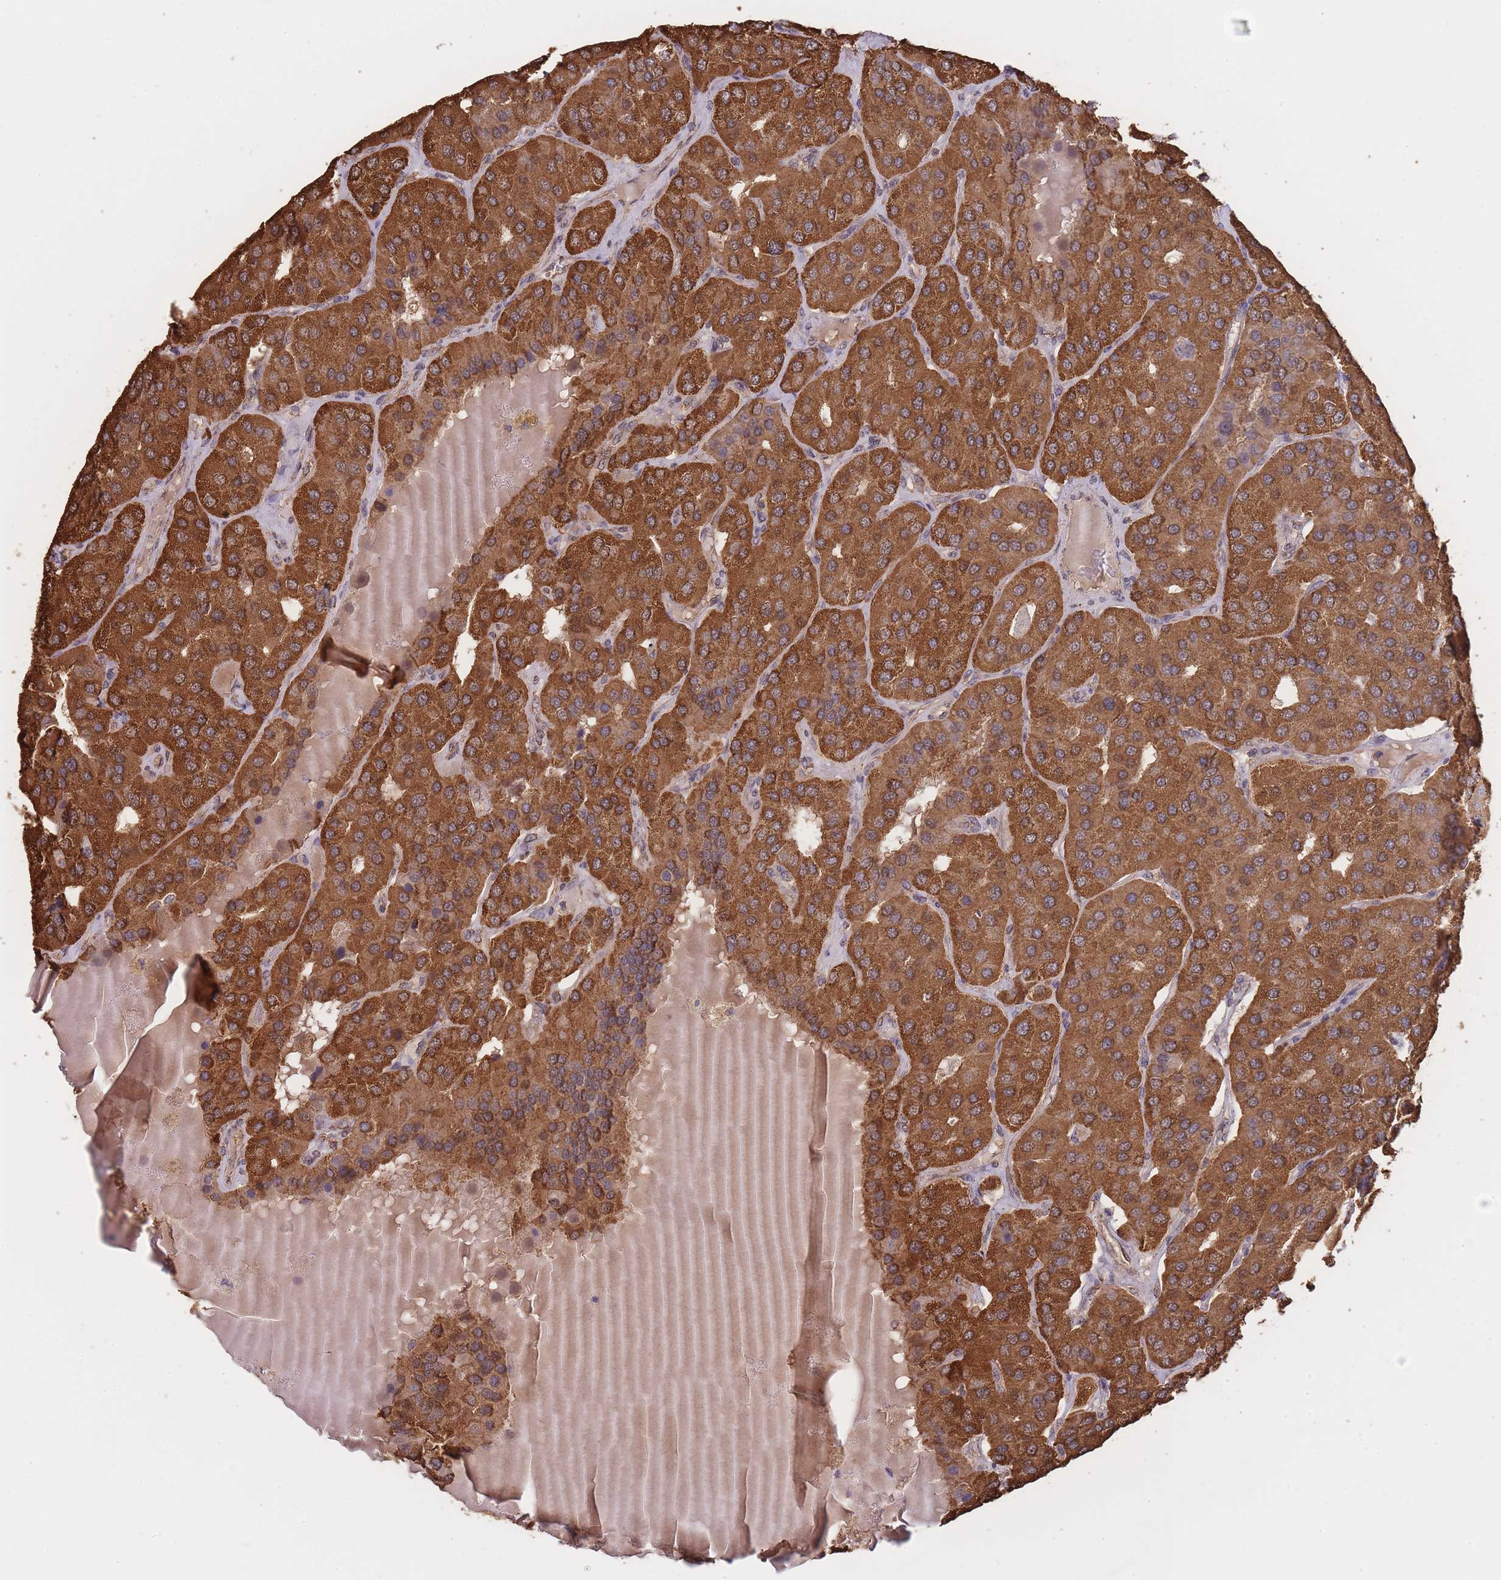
{"staining": {"intensity": "strong", "quantity": ">75%", "location": "cytoplasmic/membranous"}, "tissue": "parathyroid gland", "cell_type": "Glandular cells", "image_type": "normal", "snomed": [{"axis": "morphology", "description": "Normal tissue, NOS"}, {"axis": "morphology", "description": "Adenoma, NOS"}, {"axis": "topography", "description": "Parathyroid gland"}], "caption": "Protein staining exhibits strong cytoplasmic/membranous expression in approximately >75% of glandular cells in normal parathyroid gland.", "gene": "METRN", "patient": {"sex": "female", "age": 86}}